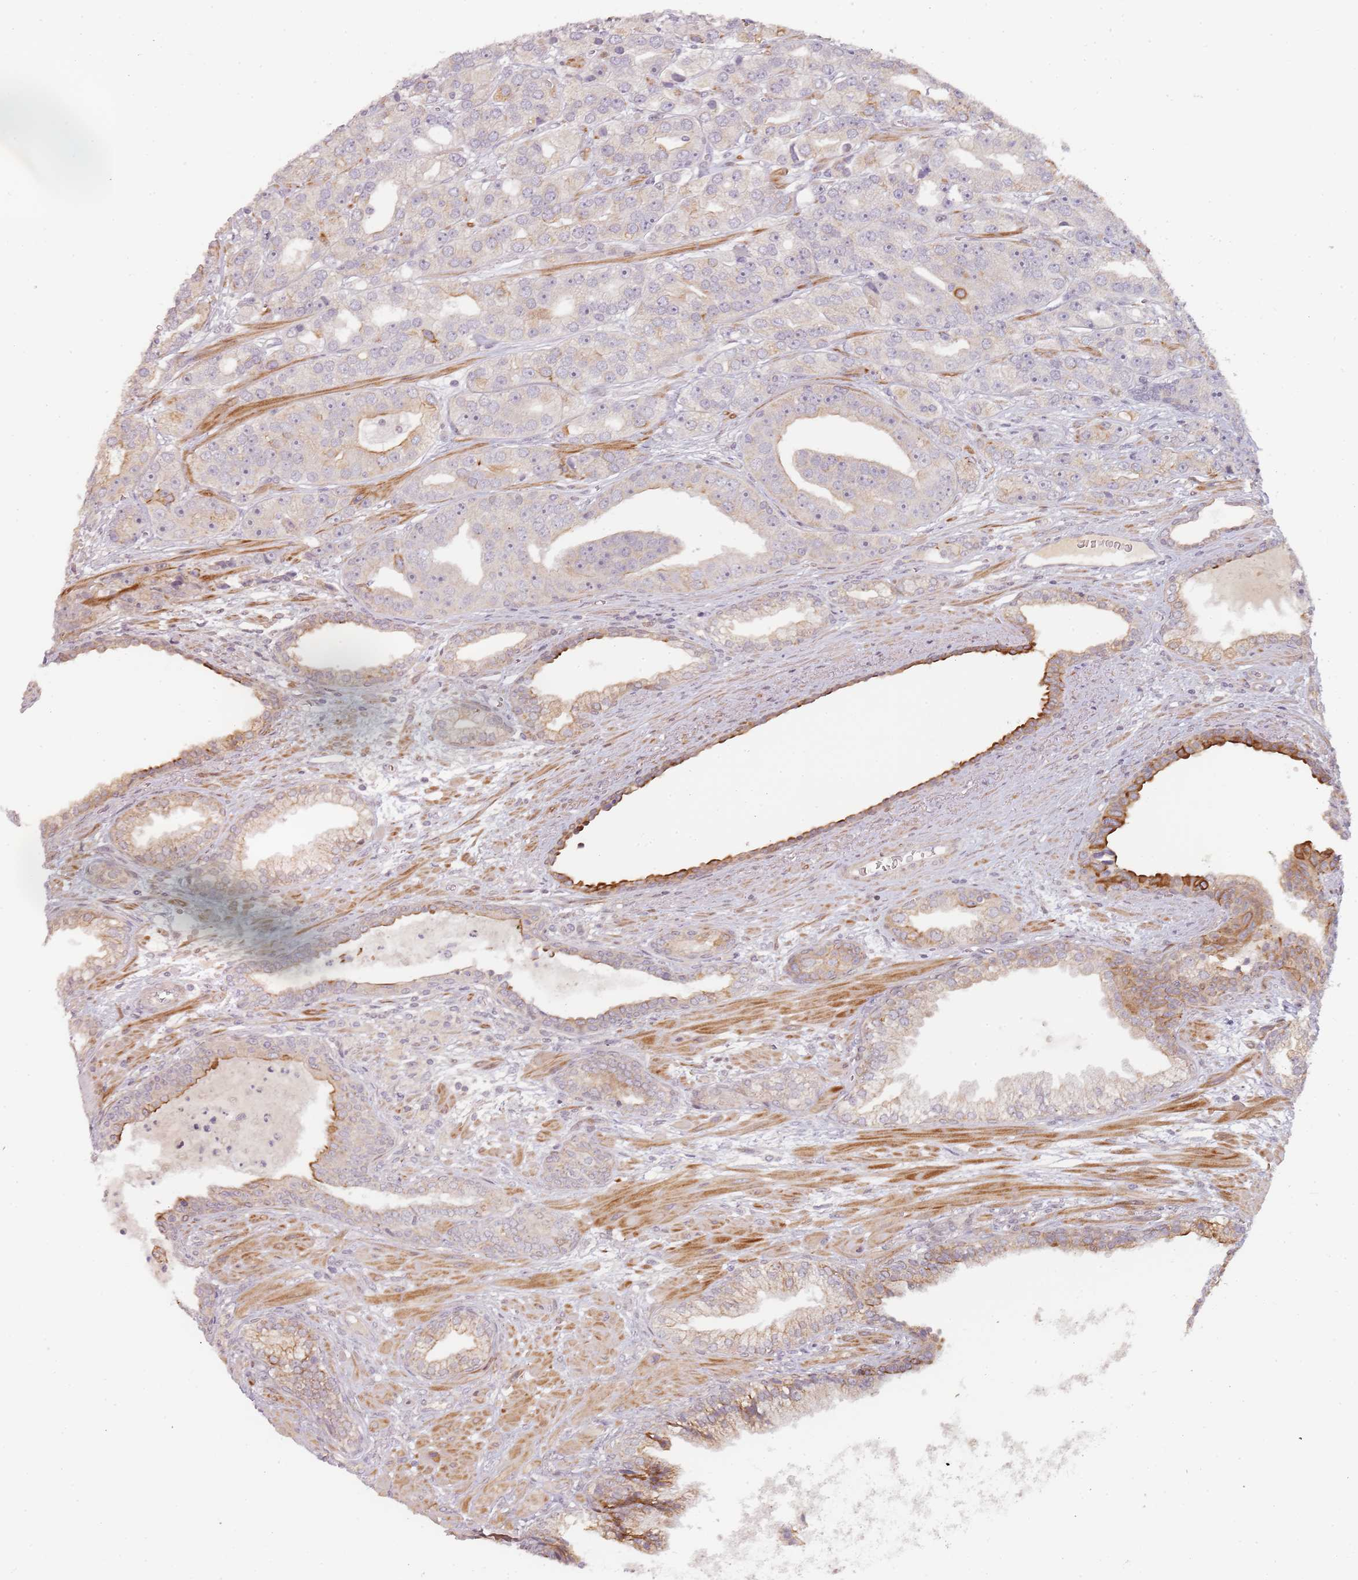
{"staining": {"intensity": "strong", "quantity": "<25%", "location": "cytoplasmic/membranous"}, "tissue": "prostate cancer", "cell_type": "Tumor cells", "image_type": "cancer", "snomed": [{"axis": "morphology", "description": "Adenocarcinoma, High grade"}, {"axis": "topography", "description": "Prostate"}], "caption": "High-grade adenocarcinoma (prostate) stained with immunohistochemistry displays strong cytoplasmic/membranous positivity in approximately <25% of tumor cells.", "gene": "RPS6KA2", "patient": {"sex": "male", "age": 71}}